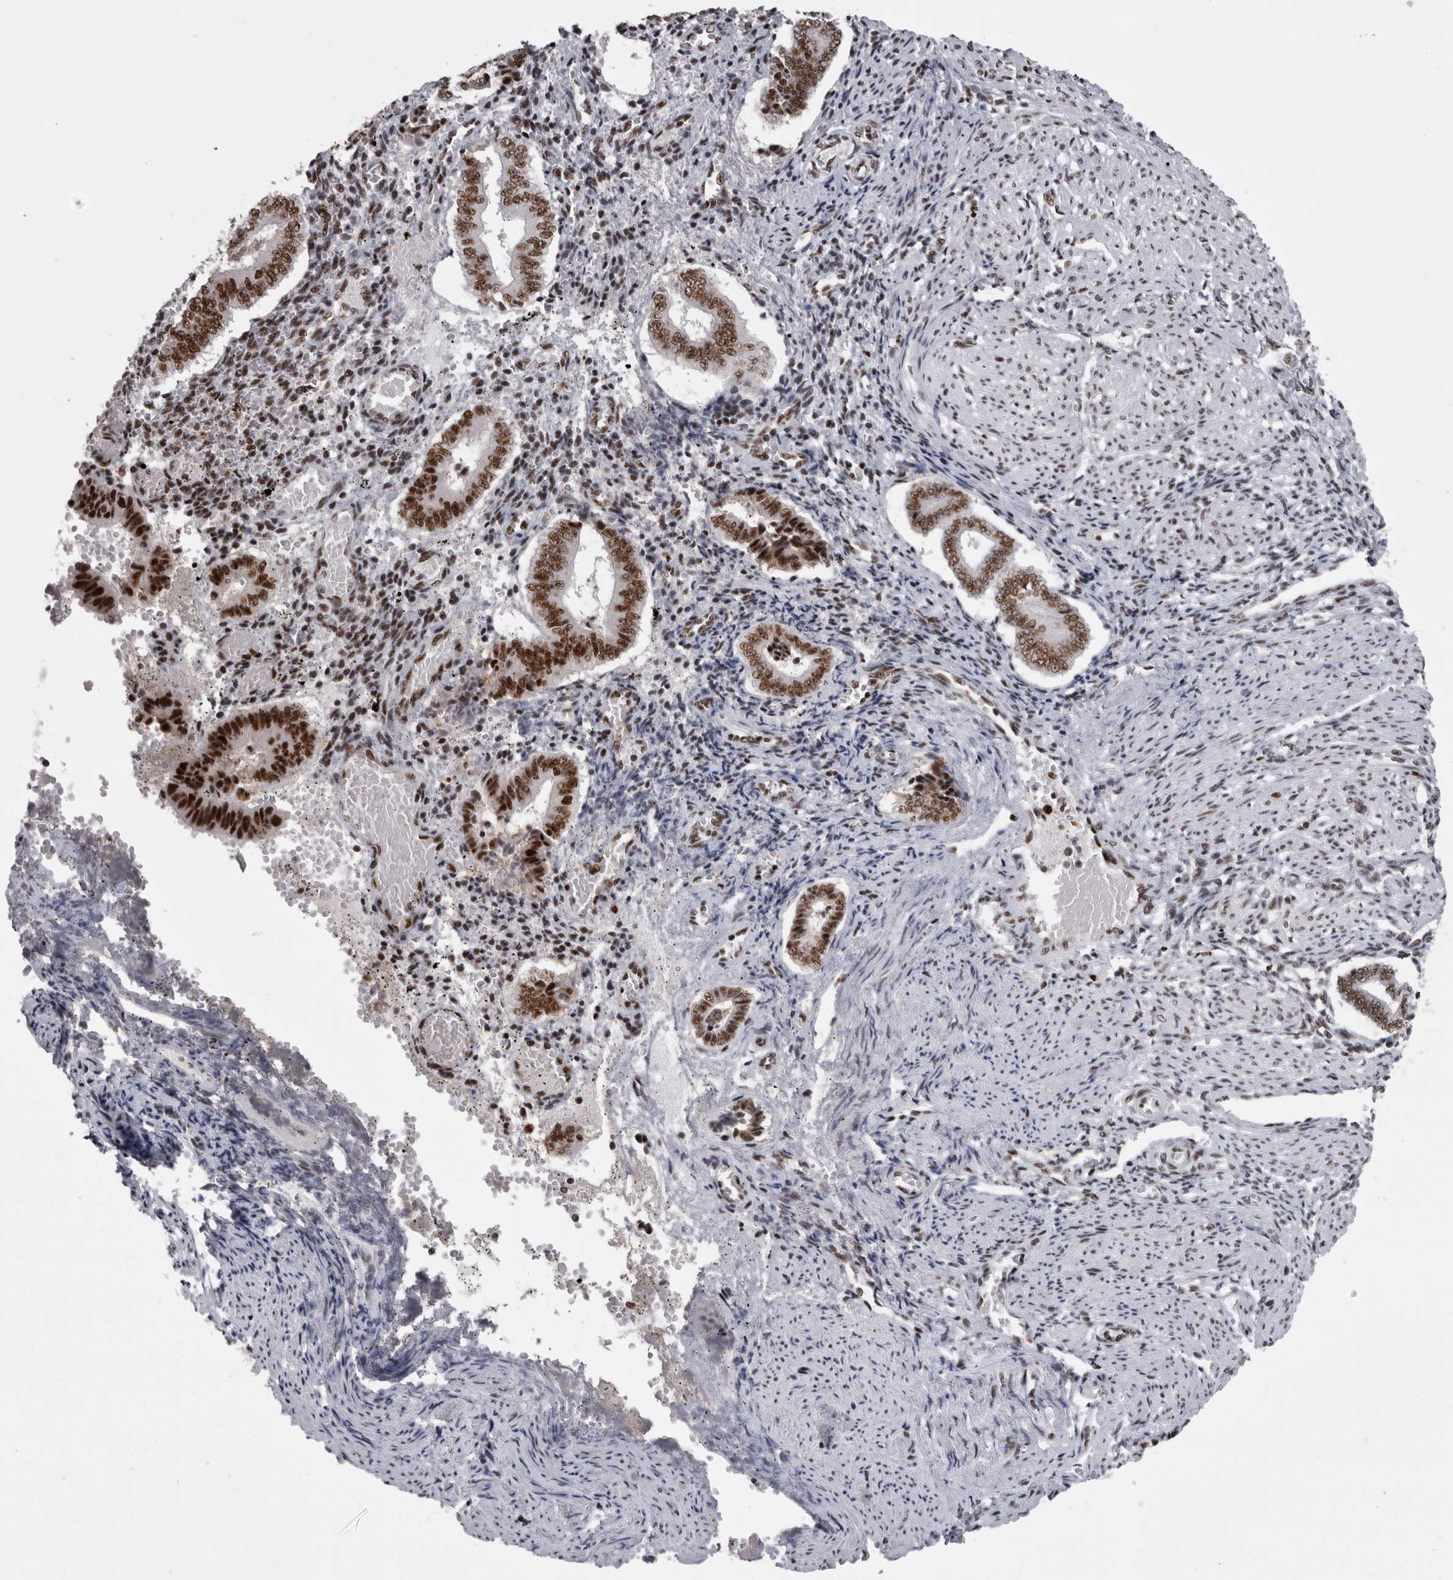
{"staining": {"intensity": "moderate", "quantity": ">75%", "location": "nuclear"}, "tissue": "endometrium", "cell_type": "Cells in endometrial stroma", "image_type": "normal", "snomed": [{"axis": "morphology", "description": "Normal tissue, NOS"}, {"axis": "topography", "description": "Endometrium"}], "caption": "Protein analysis of benign endometrium demonstrates moderate nuclear staining in about >75% of cells in endometrial stroma. The protein is stained brown, and the nuclei are stained in blue (DAB (3,3'-diaminobenzidine) IHC with brightfield microscopy, high magnification).", "gene": "SNRNP40", "patient": {"sex": "female", "age": 42}}